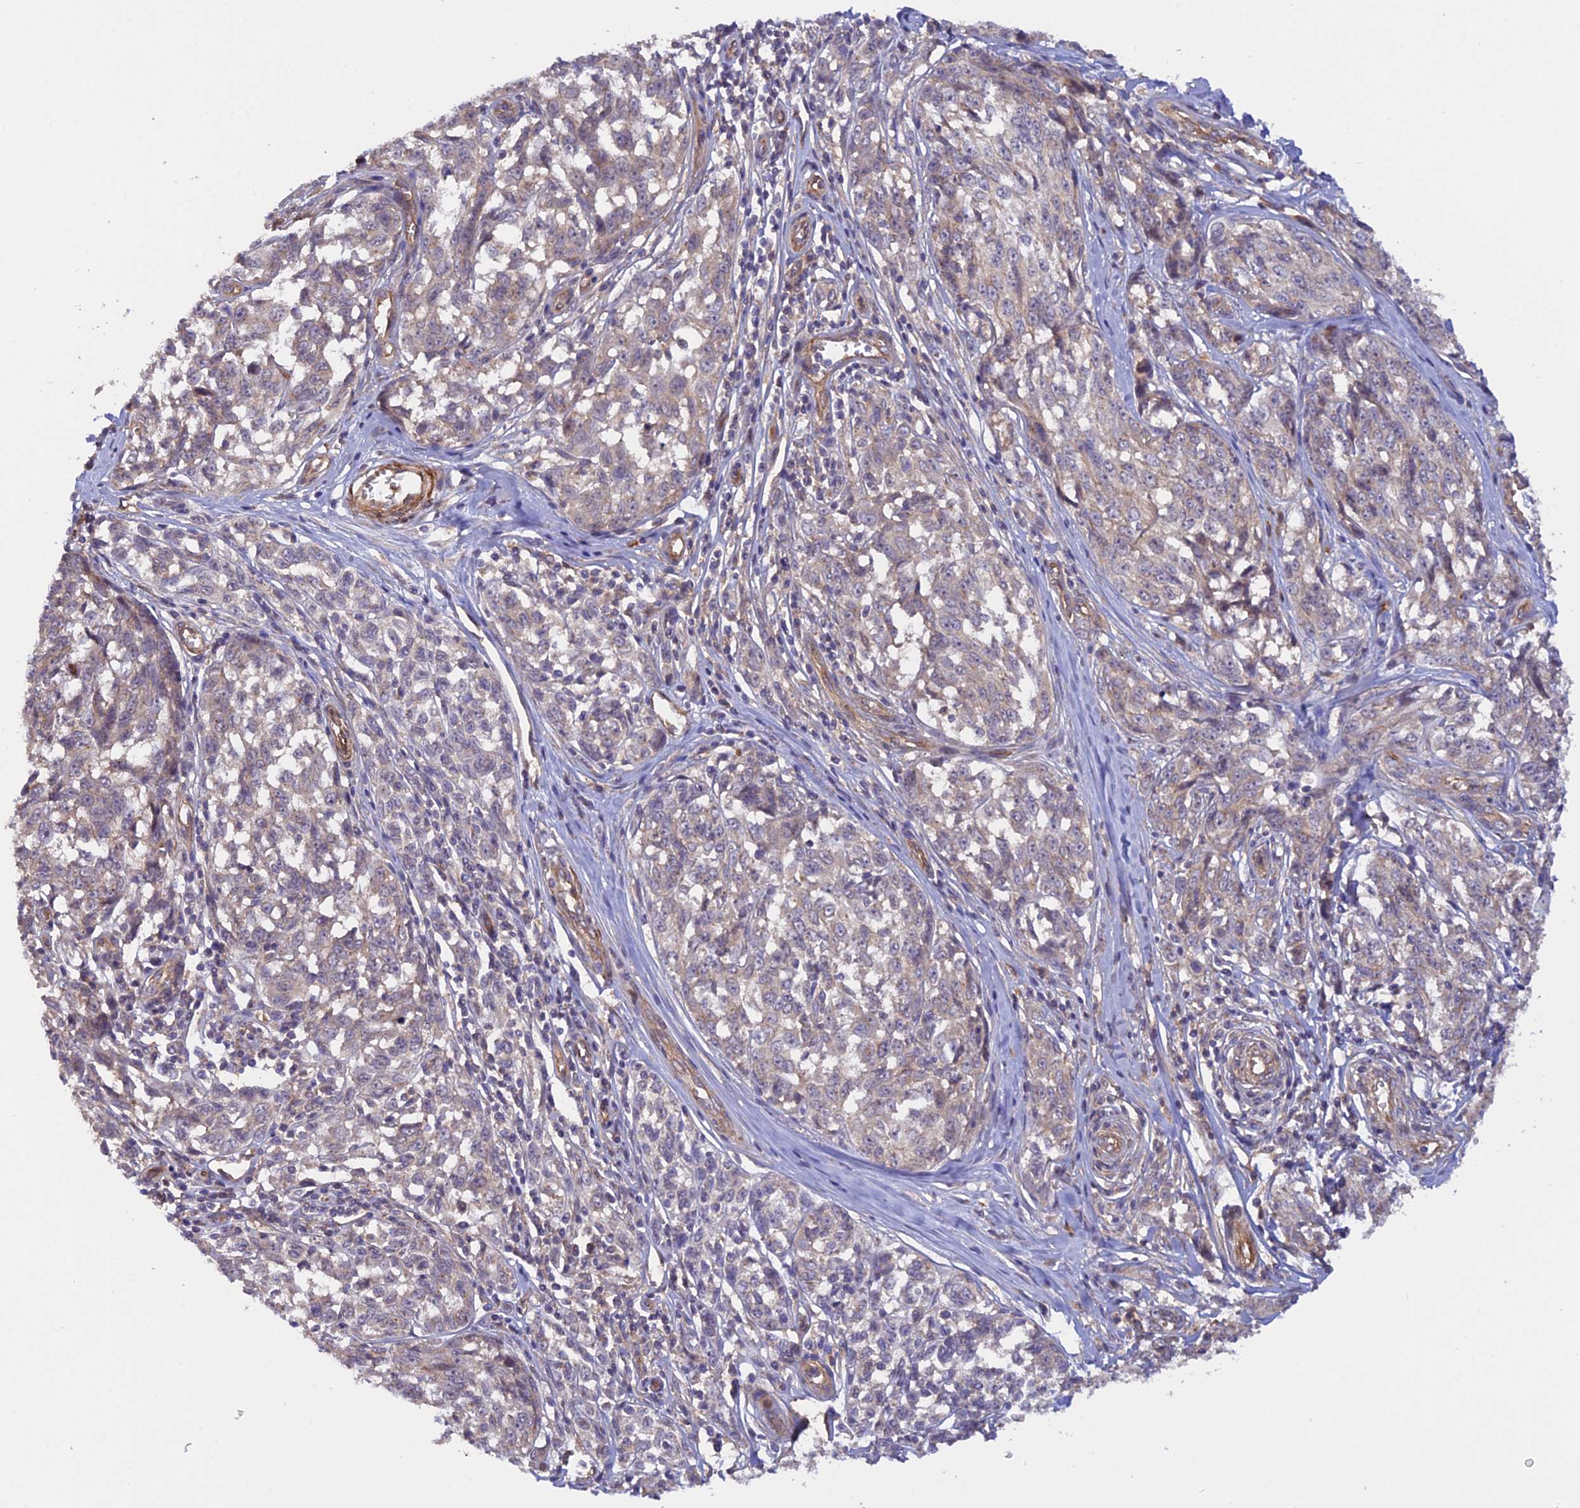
{"staining": {"intensity": "weak", "quantity": "25%-75%", "location": "cytoplasmic/membranous"}, "tissue": "melanoma", "cell_type": "Tumor cells", "image_type": "cancer", "snomed": [{"axis": "morphology", "description": "Malignant melanoma, NOS"}, {"axis": "topography", "description": "Skin"}], "caption": "Immunohistochemistry micrograph of neoplastic tissue: melanoma stained using immunohistochemistry exhibits low levels of weak protein expression localized specifically in the cytoplasmic/membranous of tumor cells, appearing as a cytoplasmic/membranous brown color.", "gene": "ADAMTS15", "patient": {"sex": "female", "age": 64}}